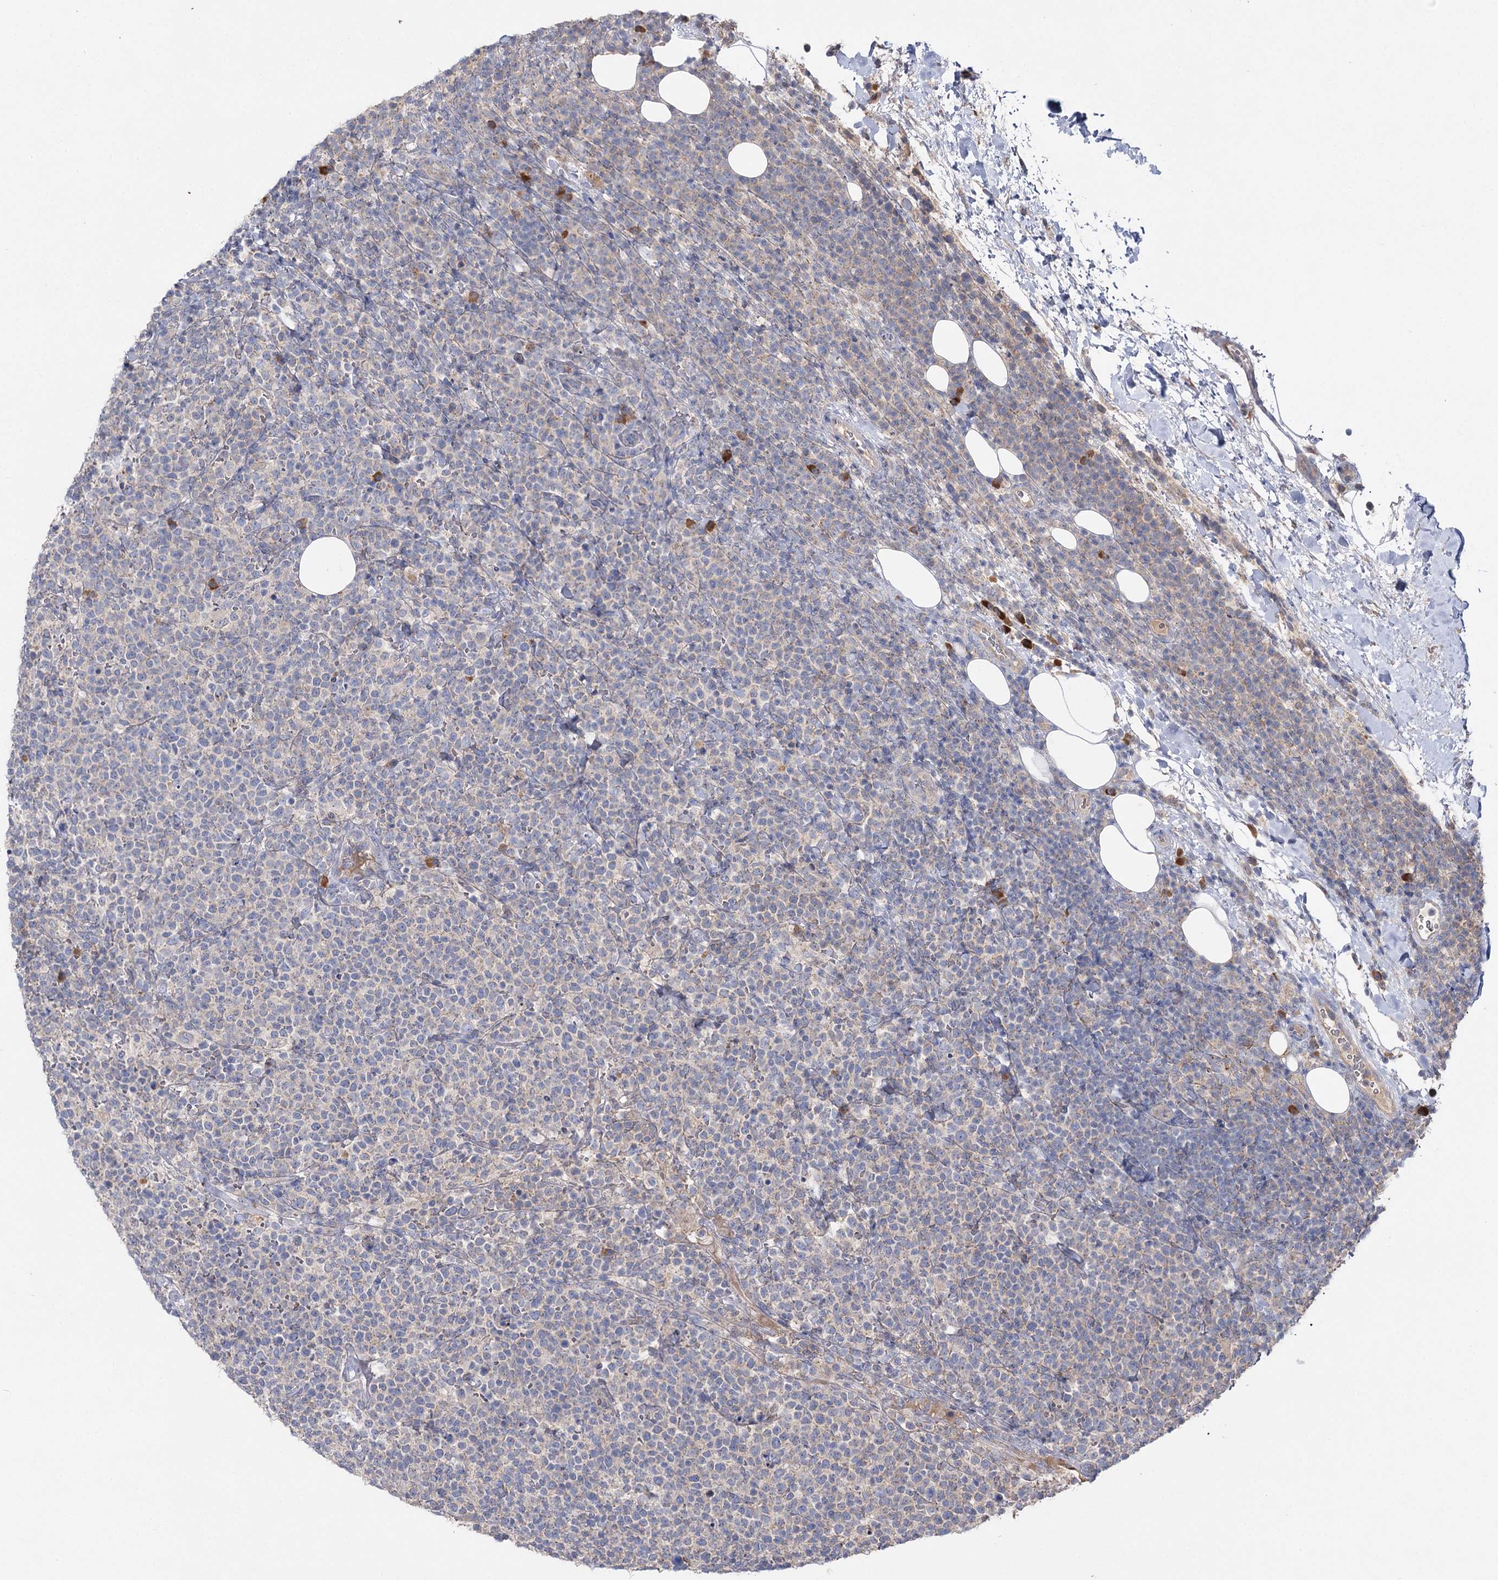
{"staining": {"intensity": "negative", "quantity": "none", "location": "none"}, "tissue": "lymphoma", "cell_type": "Tumor cells", "image_type": "cancer", "snomed": [{"axis": "morphology", "description": "Malignant lymphoma, non-Hodgkin's type, High grade"}, {"axis": "topography", "description": "Lymph node"}], "caption": "Lymphoma was stained to show a protein in brown. There is no significant positivity in tumor cells.", "gene": "IL1RAP", "patient": {"sex": "male", "age": 61}}